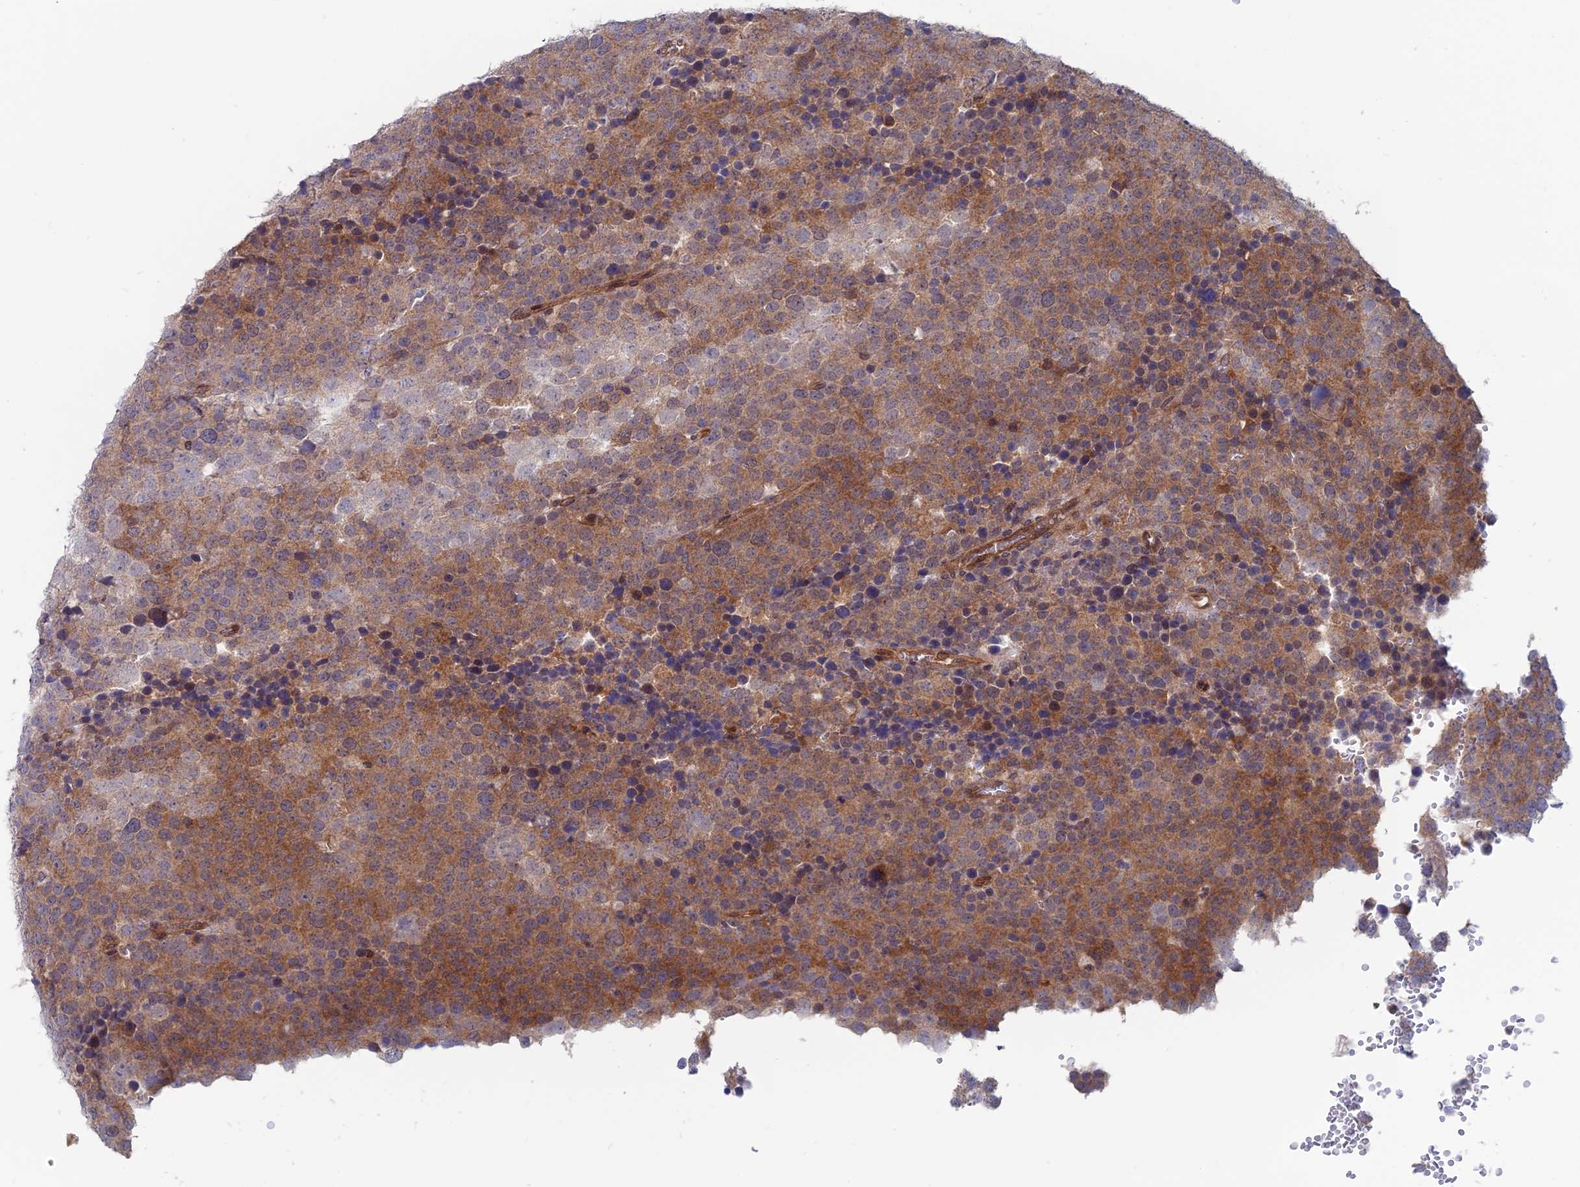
{"staining": {"intensity": "moderate", "quantity": ">75%", "location": "cytoplasmic/membranous"}, "tissue": "testis cancer", "cell_type": "Tumor cells", "image_type": "cancer", "snomed": [{"axis": "morphology", "description": "Seminoma, NOS"}, {"axis": "topography", "description": "Testis"}], "caption": "Immunohistochemical staining of human testis cancer shows medium levels of moderate cytoplasmic/membranous protein staining in about >75% of tumor cells.", "gene": "IGBP1", "patient": {"sex": "male", "age": 71}}